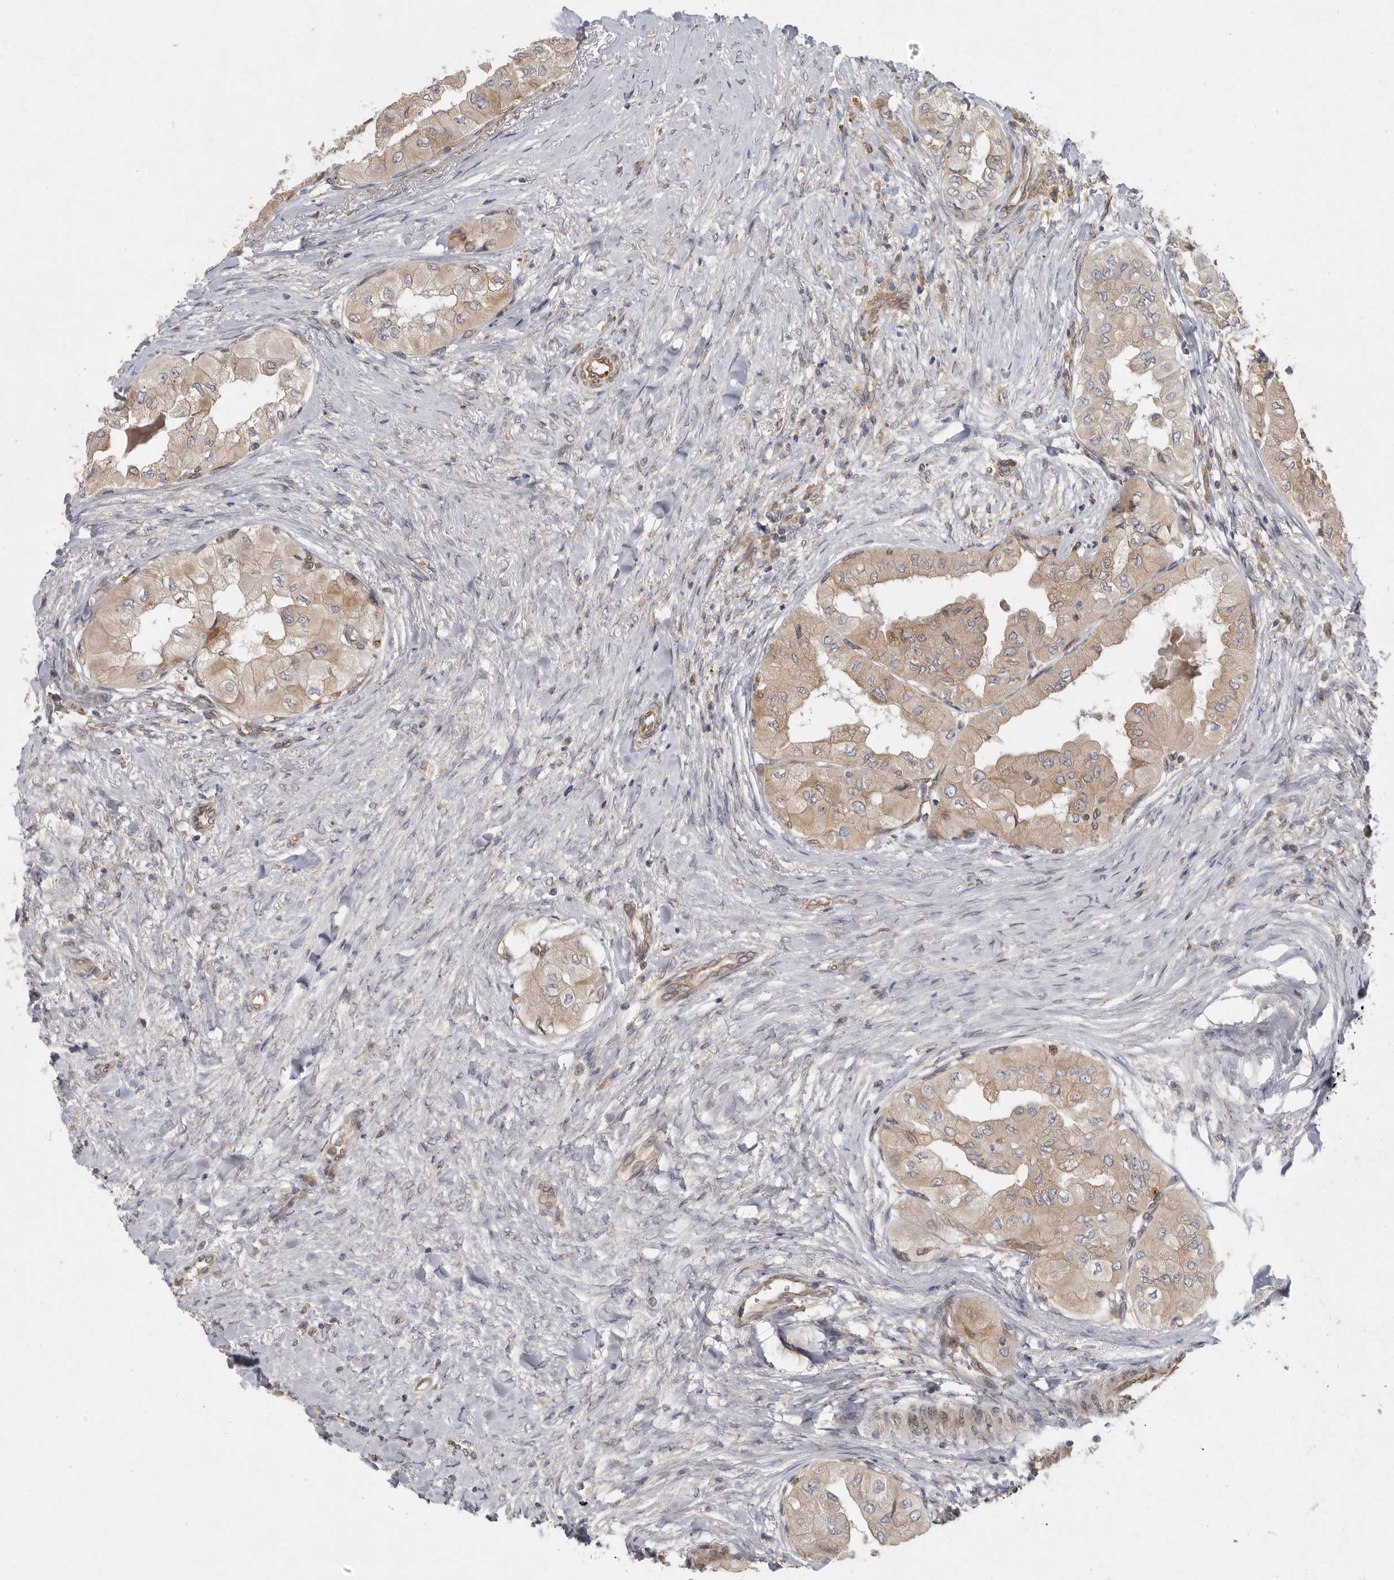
{"staining": {"intensity": "moderate", "quantity": ">75%", "location": "cytoplasmic/membranous"}, "tissue": "thyroid cancer", "cell_type": "Tumor cells", "image_type": "cancer", "snomed": [{"axis": "morphology", "description": "Papillary adenocarcinoma, NOS"}, {"axis": "topography", "description": "Thyroid gland"}], "caption": "Tumor cells show medium levels of moderate cytoplasmic/membranous staining in about >75% of cells in papillary adenocarcinoma (thyroid). The staining was performed using DAB, with brown indicating positive protein expression. Nuclei are stained blue with hematoxylin.", "gene": "BCAP29", "patient": {"sex": "female", "age": 59}}